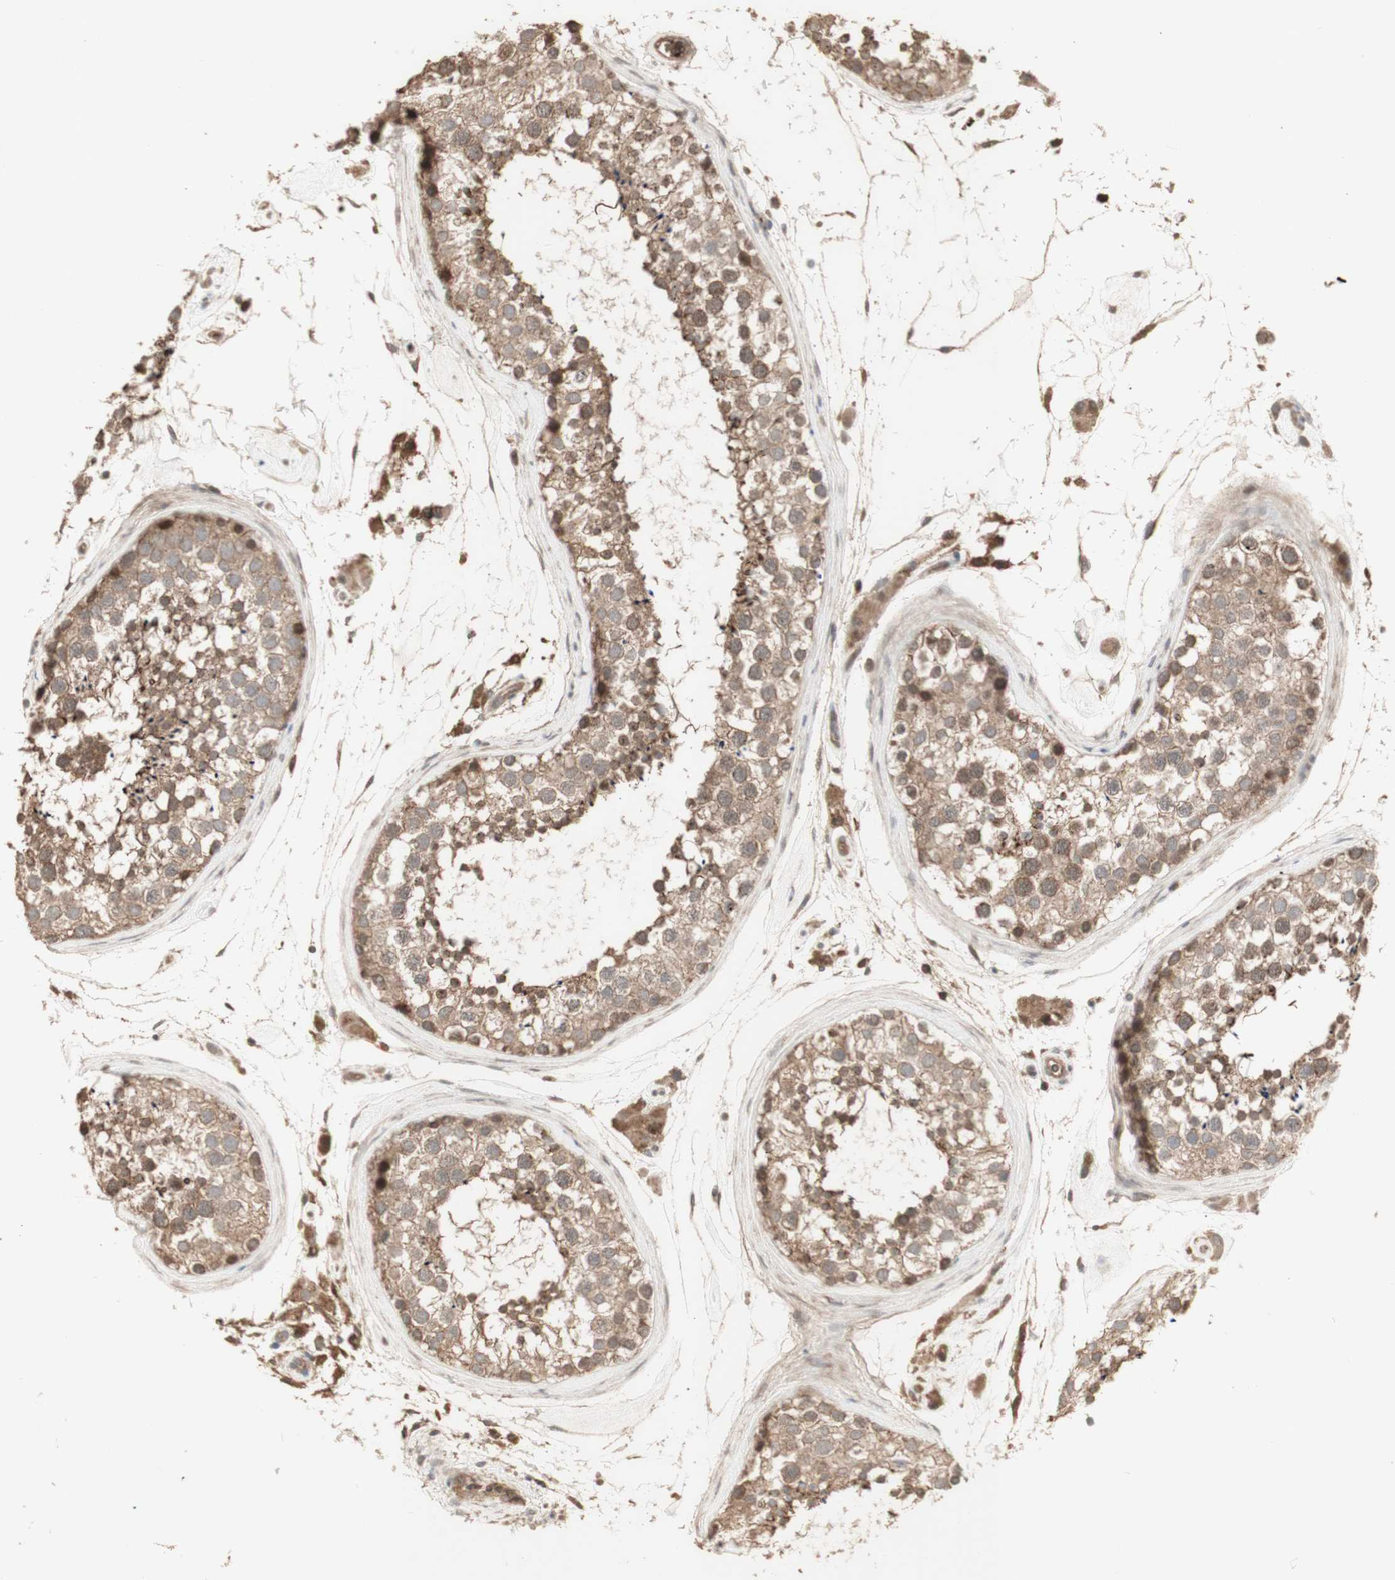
{"staining": {"intensity": "moderate", "quantity": ">75%", "location": "cytoplasmic/membranous,nuclear"}, "tissue": "testis", "cell_type": "Cells in seminiferous ducts", "image_type": "normal", "snomed": [{"axis": "morphology", "description": "Normal tissue, NOS"}, {"axis": "topography", "description": "Testis"}], "caption": "Approximately >75% of cells in seminiferous ducts in unremarkable testis display moderate cytoplasmic/membranous,nuclear protein expression as visualized by brown immunohistochemical staining.", "gene": "ALOX12", "patient": {"sex": "male", "age": 46}}